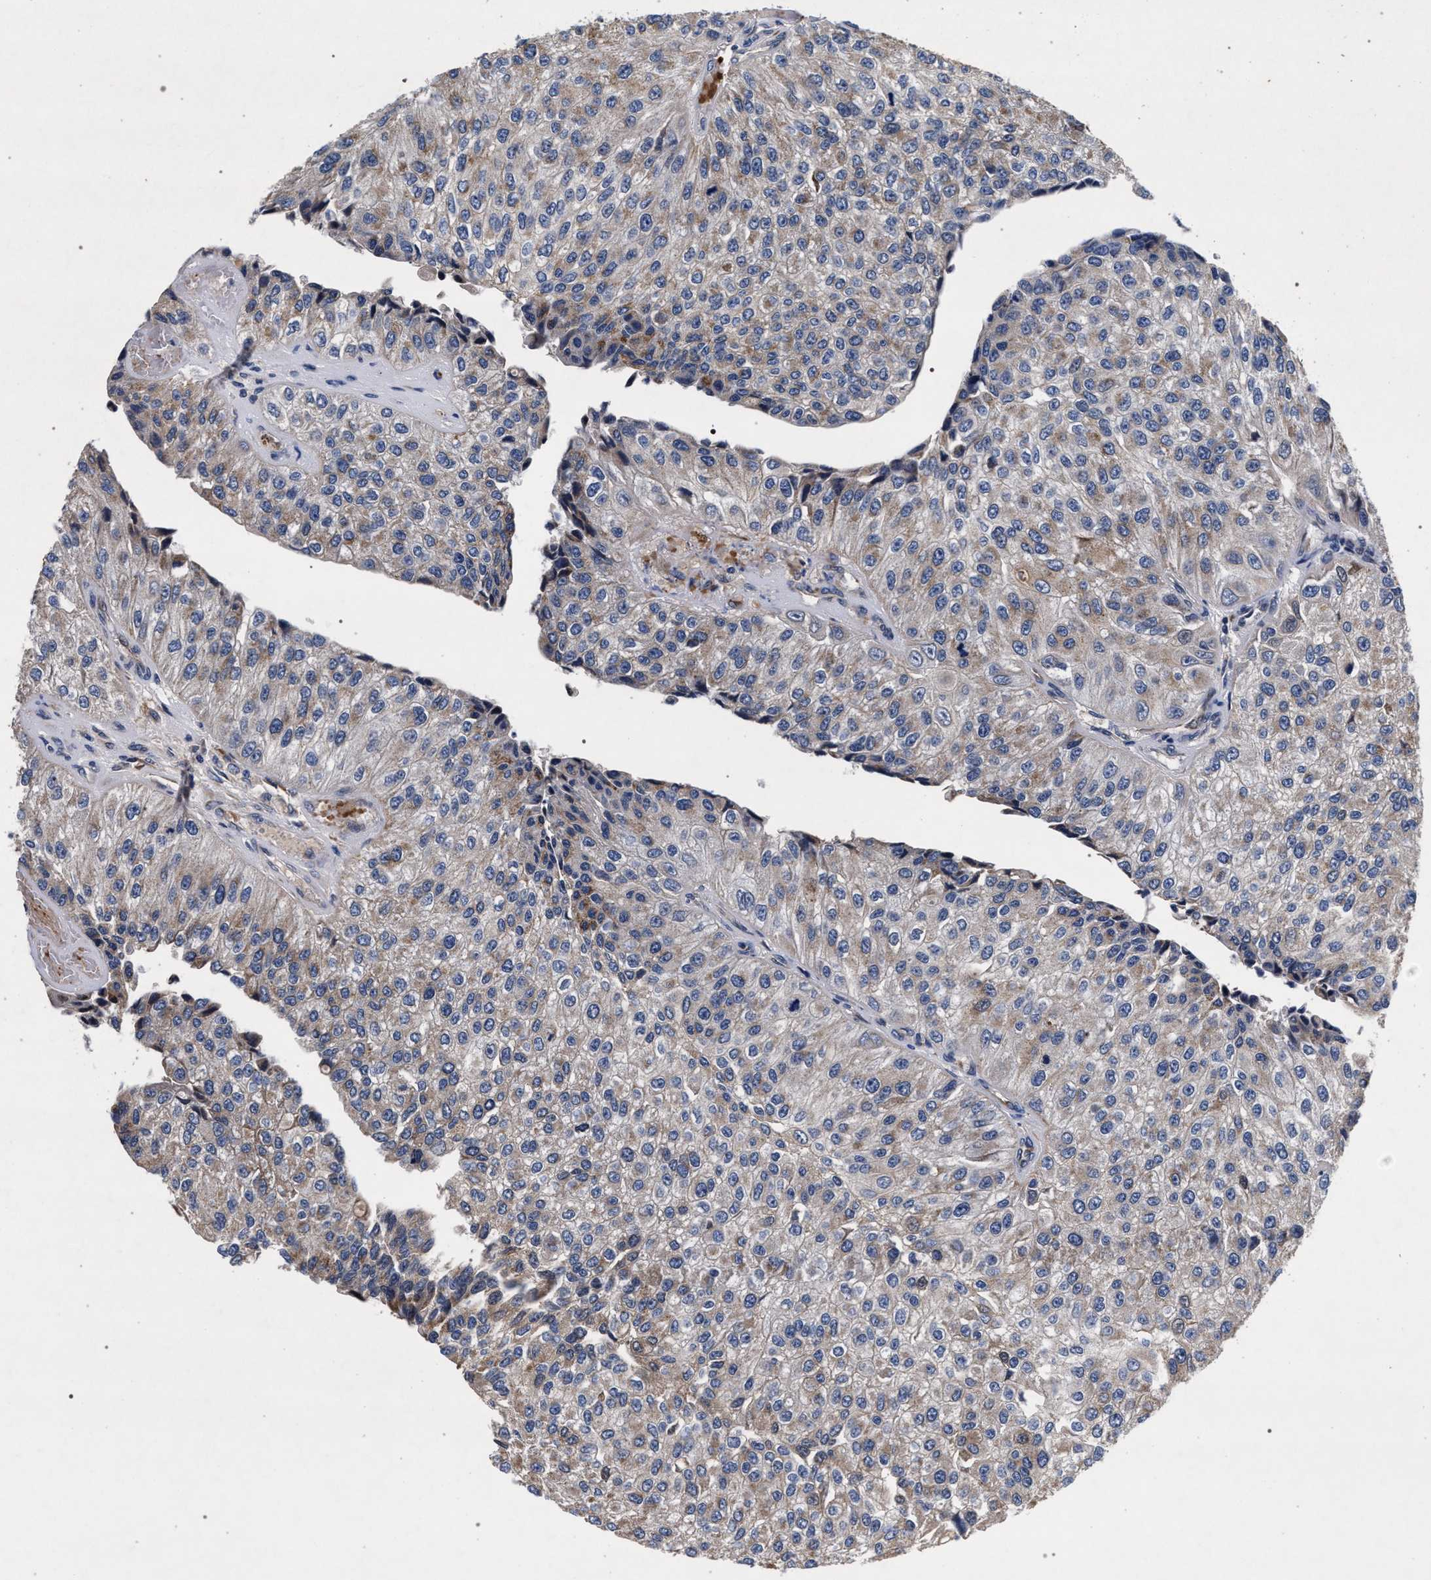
{"staining": {"intensity": "weak", "quantity": "<25%", "location": "cytoplasmic/membranous"}, "tissue": "urothelial cancer", "cell_type": "Tumor cells", "image_type": "cancer", "snomed": [{"axis": "morphology", "description": "Urothelial carcinoma, High grade"}, {"axis": "topography", "description": "Kidney"}, {"axis": "topography", "description": "Urinary bladder"}], "caption": "This micrograph is of urothelial carcinoma (high-grade) stained with IHC to label a protein in brown with the nuclei are counter-stained blue. There is no expression in tumor cells. (DAB immunohistochemistry visualized using brightfield microscopy, high magnification).", "gene": "NEK7", "patient": {"sex": "male", "age": 77}}